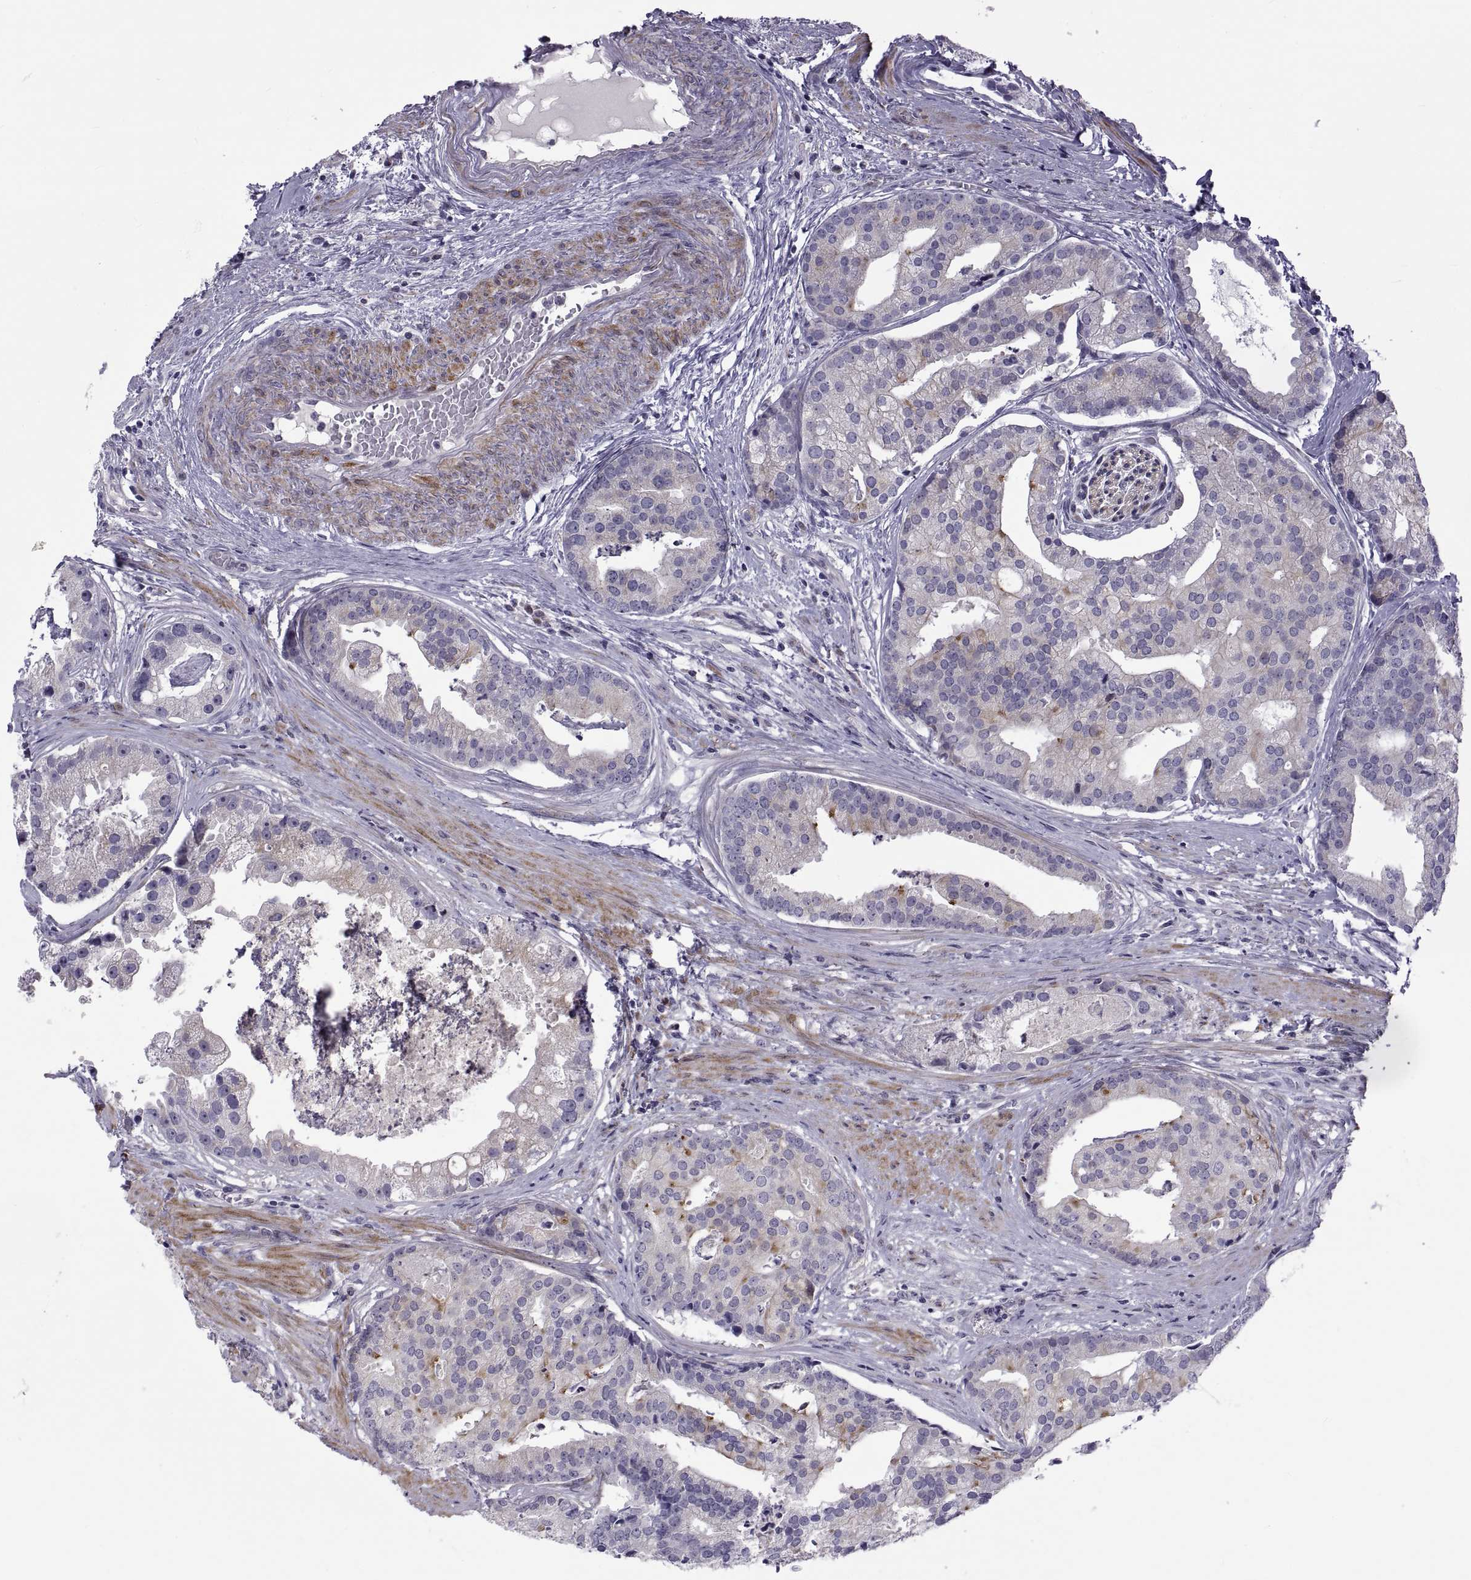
{"staining": {"intensity": "negative", "quantity": "none", "location": "none"}, "tissue": "prostate cancer", "cell_type": "Tumor cells", "image_type": "cancer", "snomed": [{"axis": "morphology", "description": "Adenocarcinoma, NOS"}, {"axis": "topography", "description": "Prostate and seminal vesicle, NOS"}, {"axis": "topography", "description": "Prostate"}], "caption": "A high-resolution micrograph shows immunohistochemistry (IHC) staining of prostate cancer, which shows no significant expression in tumor cells.", "gene": "TMEM158", "patient": {"sex": "male", "age": 44}}